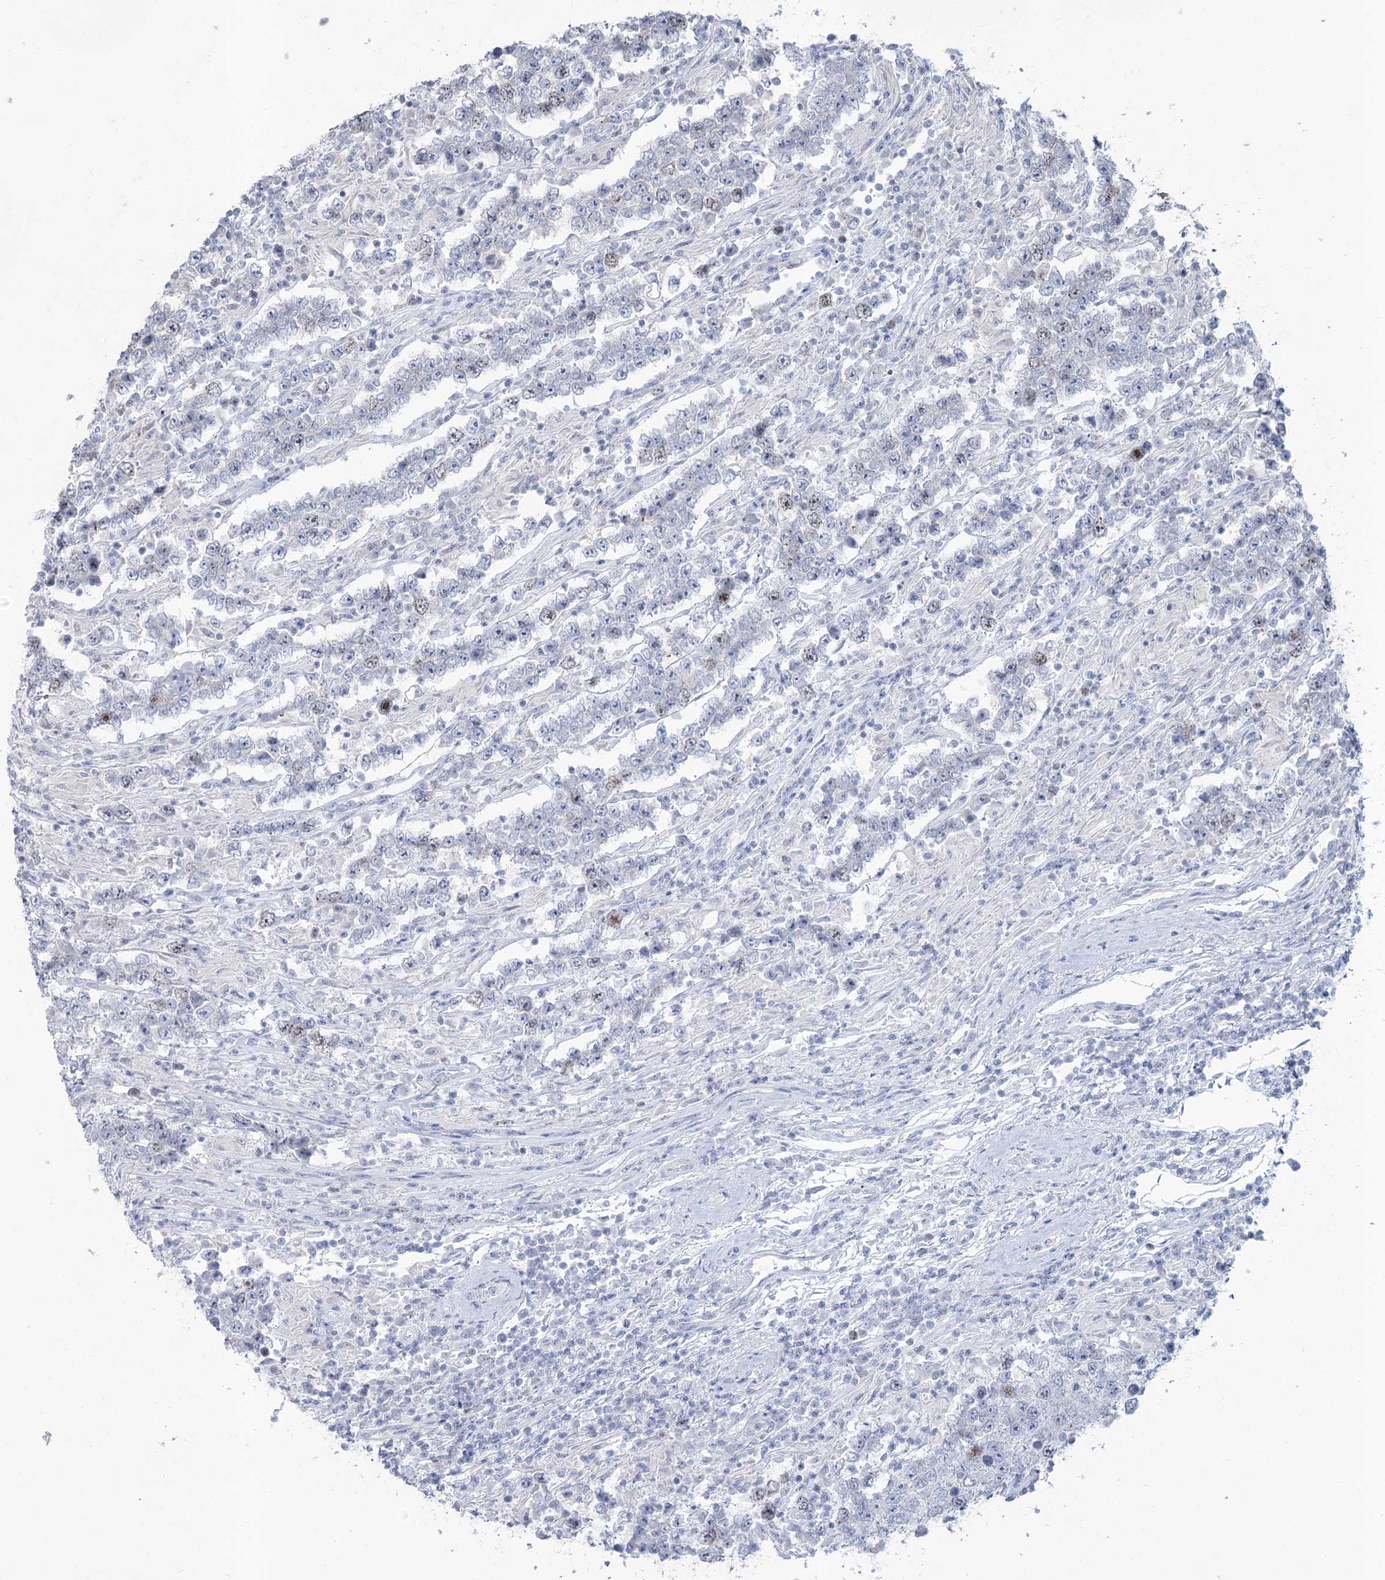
{"staining": {"intensity": "weak", "quantity": "<25%", "location": "nuclear"}, "tissue": "testis cancer", "cell_type": "Tumor cells", "image_type": "cancer", "snomed": [{"axis": "morphology", "description": "Normal tissue, NOS"}, {"axis": "morphology", "description": "Urothelial carcinoma, High grade"}, {"axis": "morphology", "description": "Seminoma, NOS"}, {"axis": "morphology", "description": "Carcinoma, Embryonal, NOS"}, {"axis": "topography", "description": "Urinary bladder"}, {"axis": "topography", "description": "Testis"}], "caption": "This image is of testis cancer (urothelial carcinoma (high-grade)) stained with immunohistochemistry to label a protein in brown with the nuclei are counter-stained blue. There is no positivity in tumor cells. (Brightfield microscopy of DAB immunohistochemistry (IHC) at high magnification).", "gene": "ABITRAM", "patient": {"sex": "male", "age": 41}}